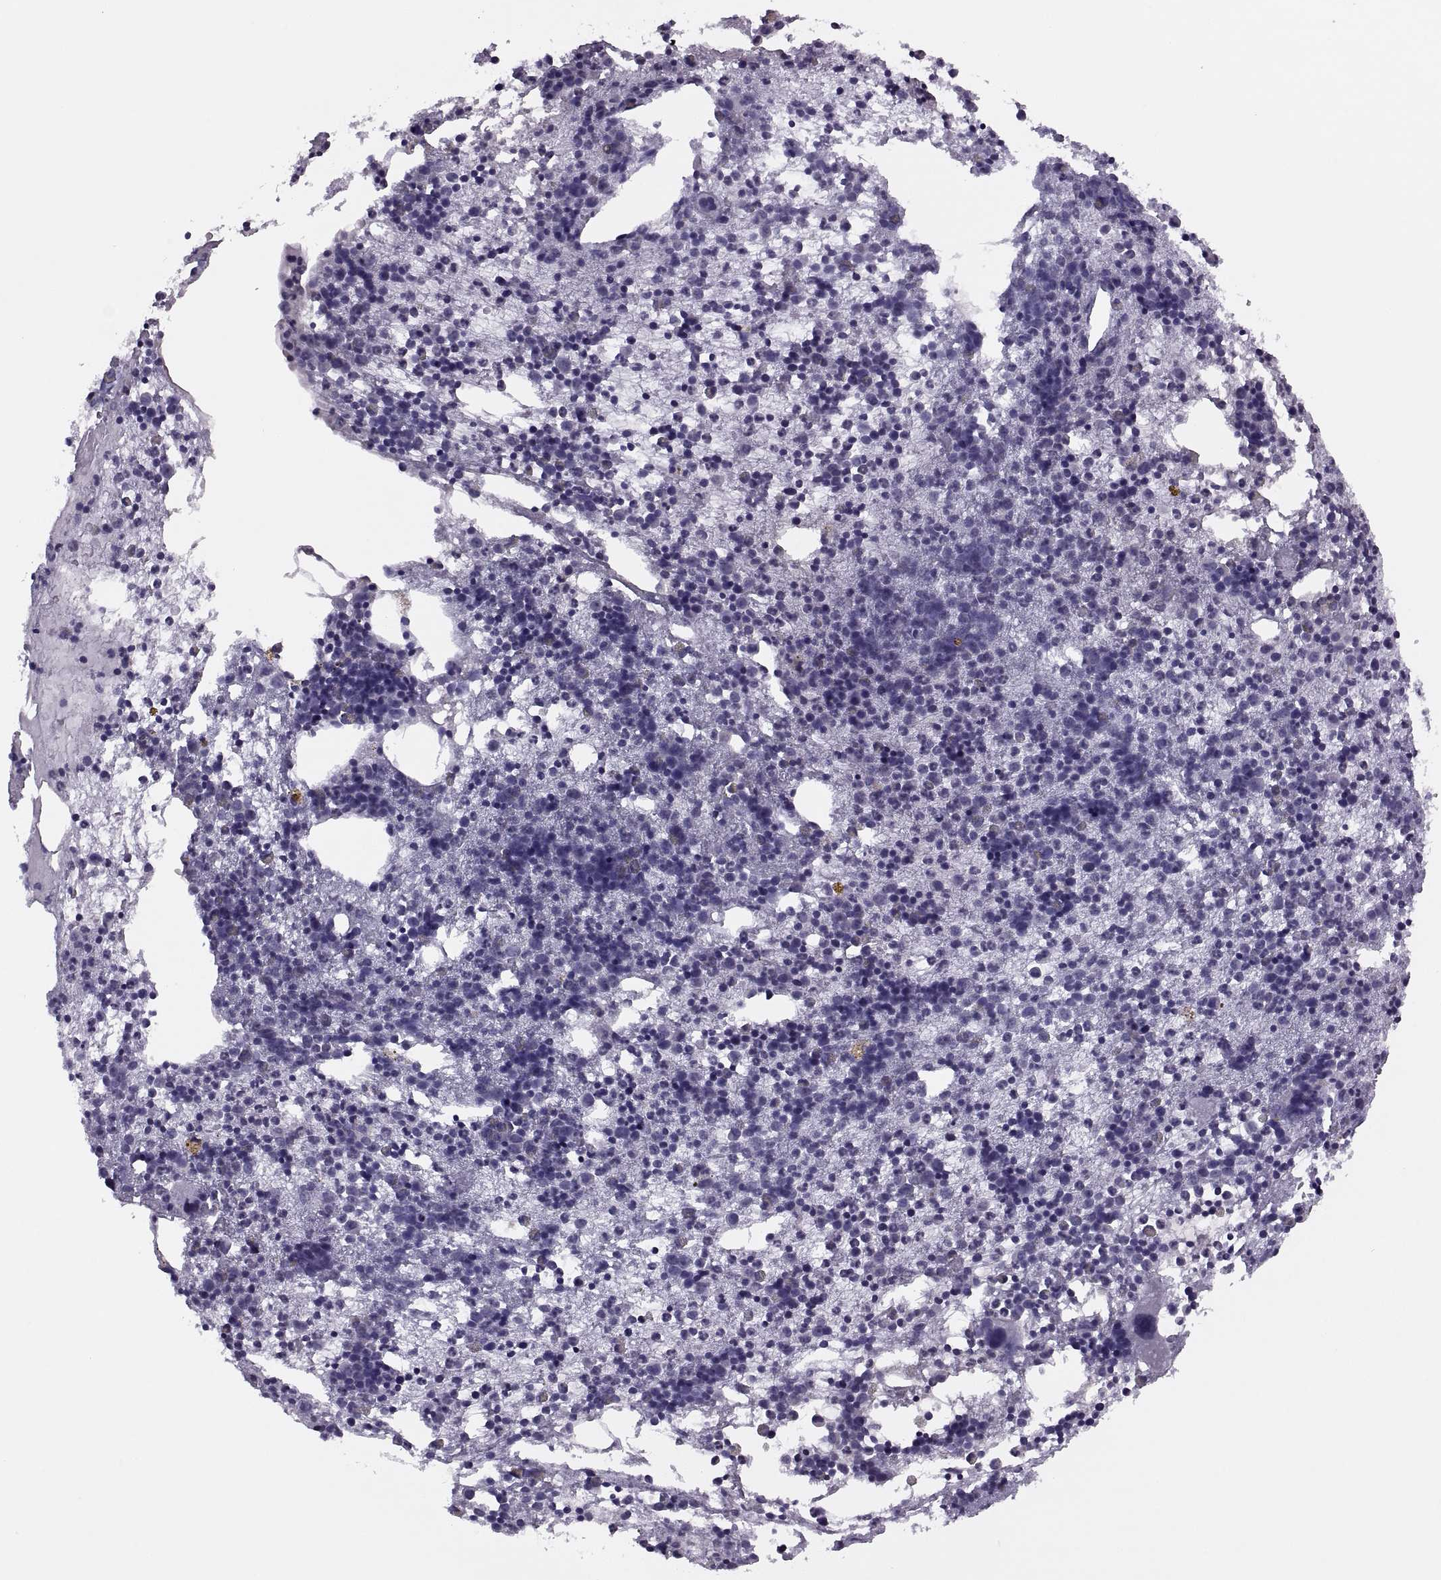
{"staining": {"intensity": "negative", "quantity": "none", "location": "none"}, "tissue": "bone marrow", "cell_type": "Hematopoietic cells", "image_type": "normal", "snomed": [{"axis": "morphology", "description": "Normal tissue, NOS"}, {"axis": "topography", "description": "Bone marrow"}], "caption": "DAB (3,3'-diaminobenzidine) immunohistochemical staining of normal bone marrow reveals no significant positivity in hematopoietic cells.", "gene": "FAM24A", "patient": {"sex": "male", "age": 54}}